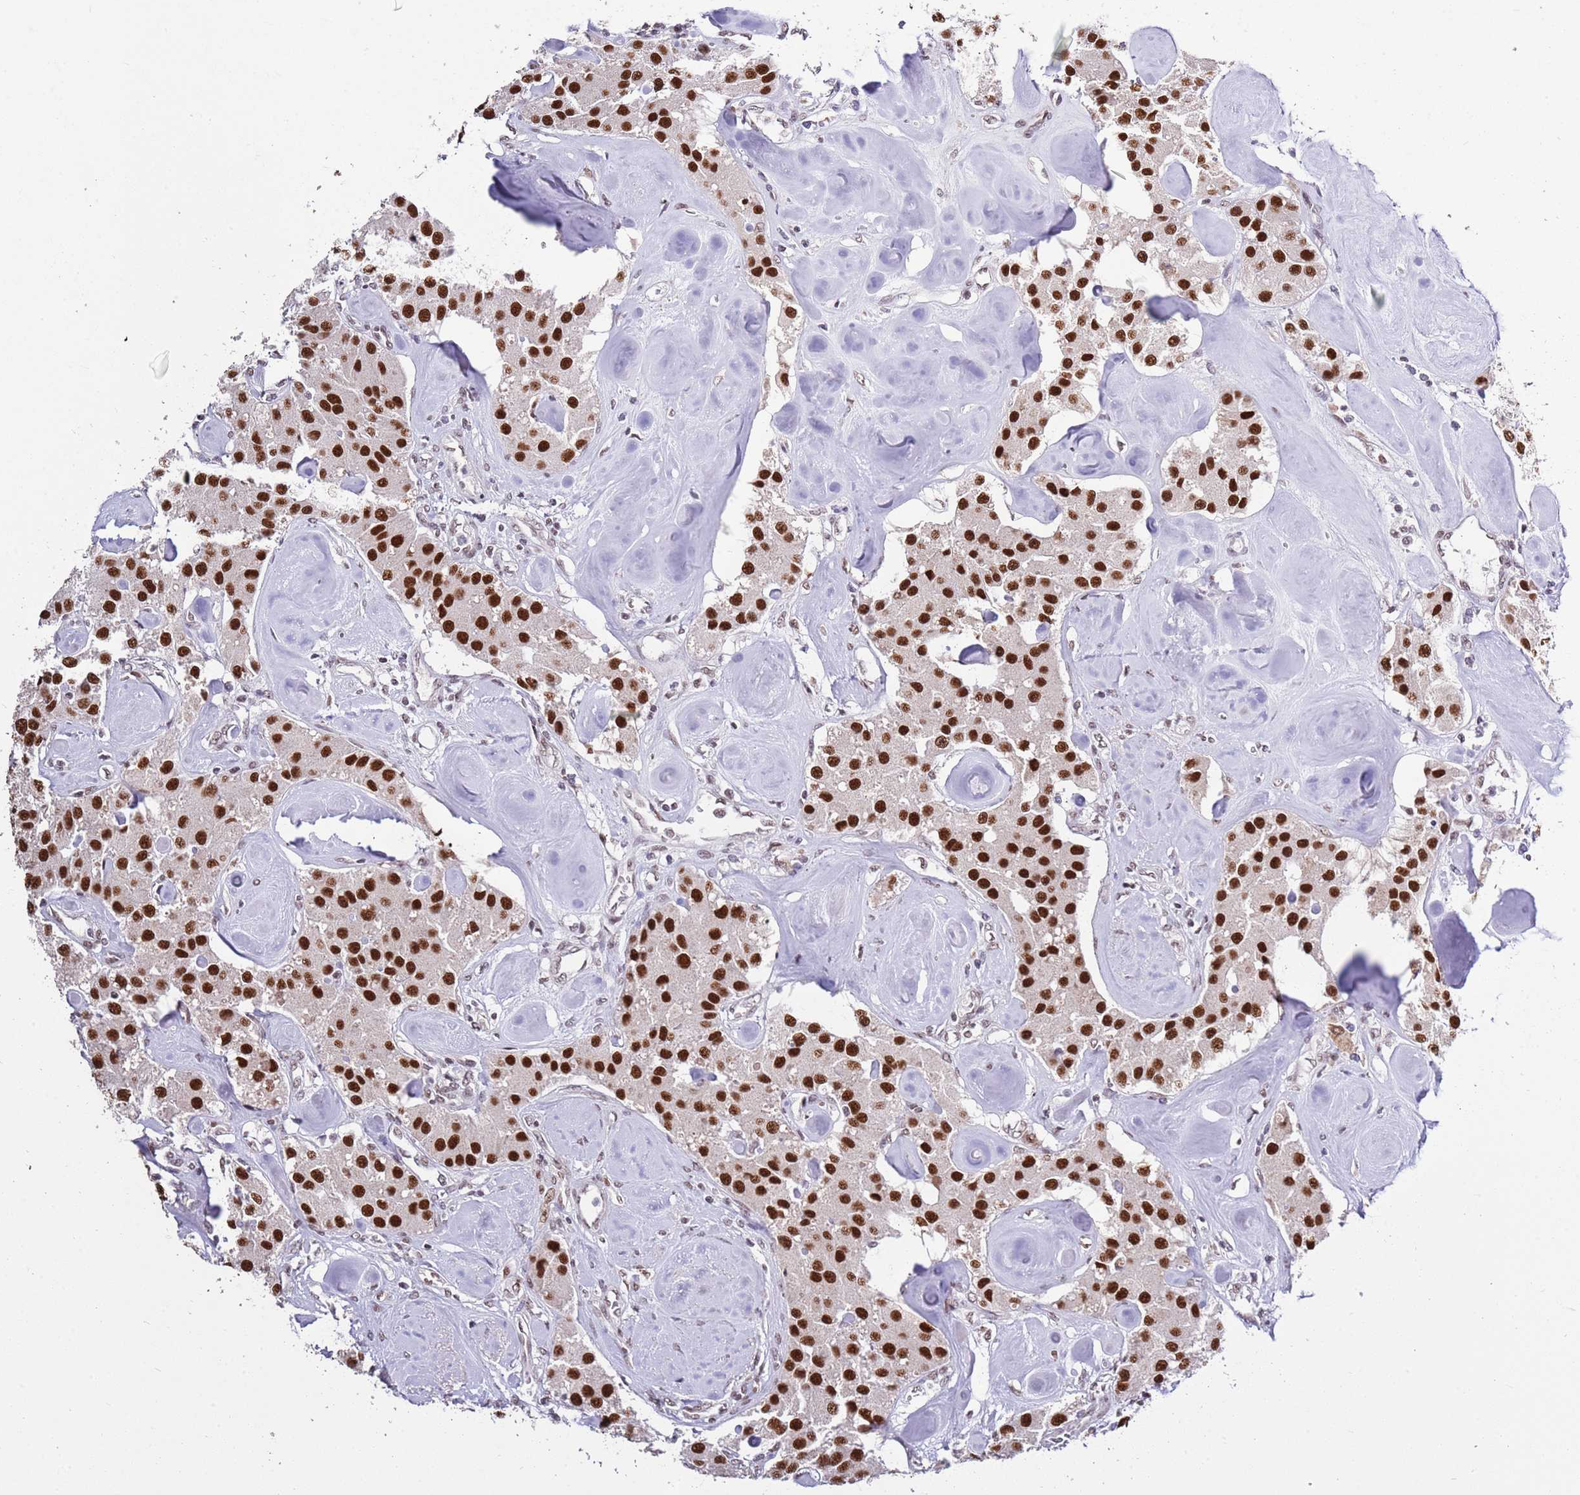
{"staining": {"intensity": "strong", "quantity": ">75%", "location": "nuclear"}, "tissue": "carcinoid", "cell_type": "Tumor cells", "image_type": "cancer", "snomed": [{"axis": "morphology", "description": "Carcinoid, malignant, NOS"}, {"axis": "topography", "description": "Pancreas"}], "caption": "Malignant carcinoid stained with DAB immunohistochemistry (IHC) shows high levels of strong nuclear positivity in approximately >75% of tumor cells.", "gene": "AKAP8L", "patient": {"sex": "male", "age": 41}}